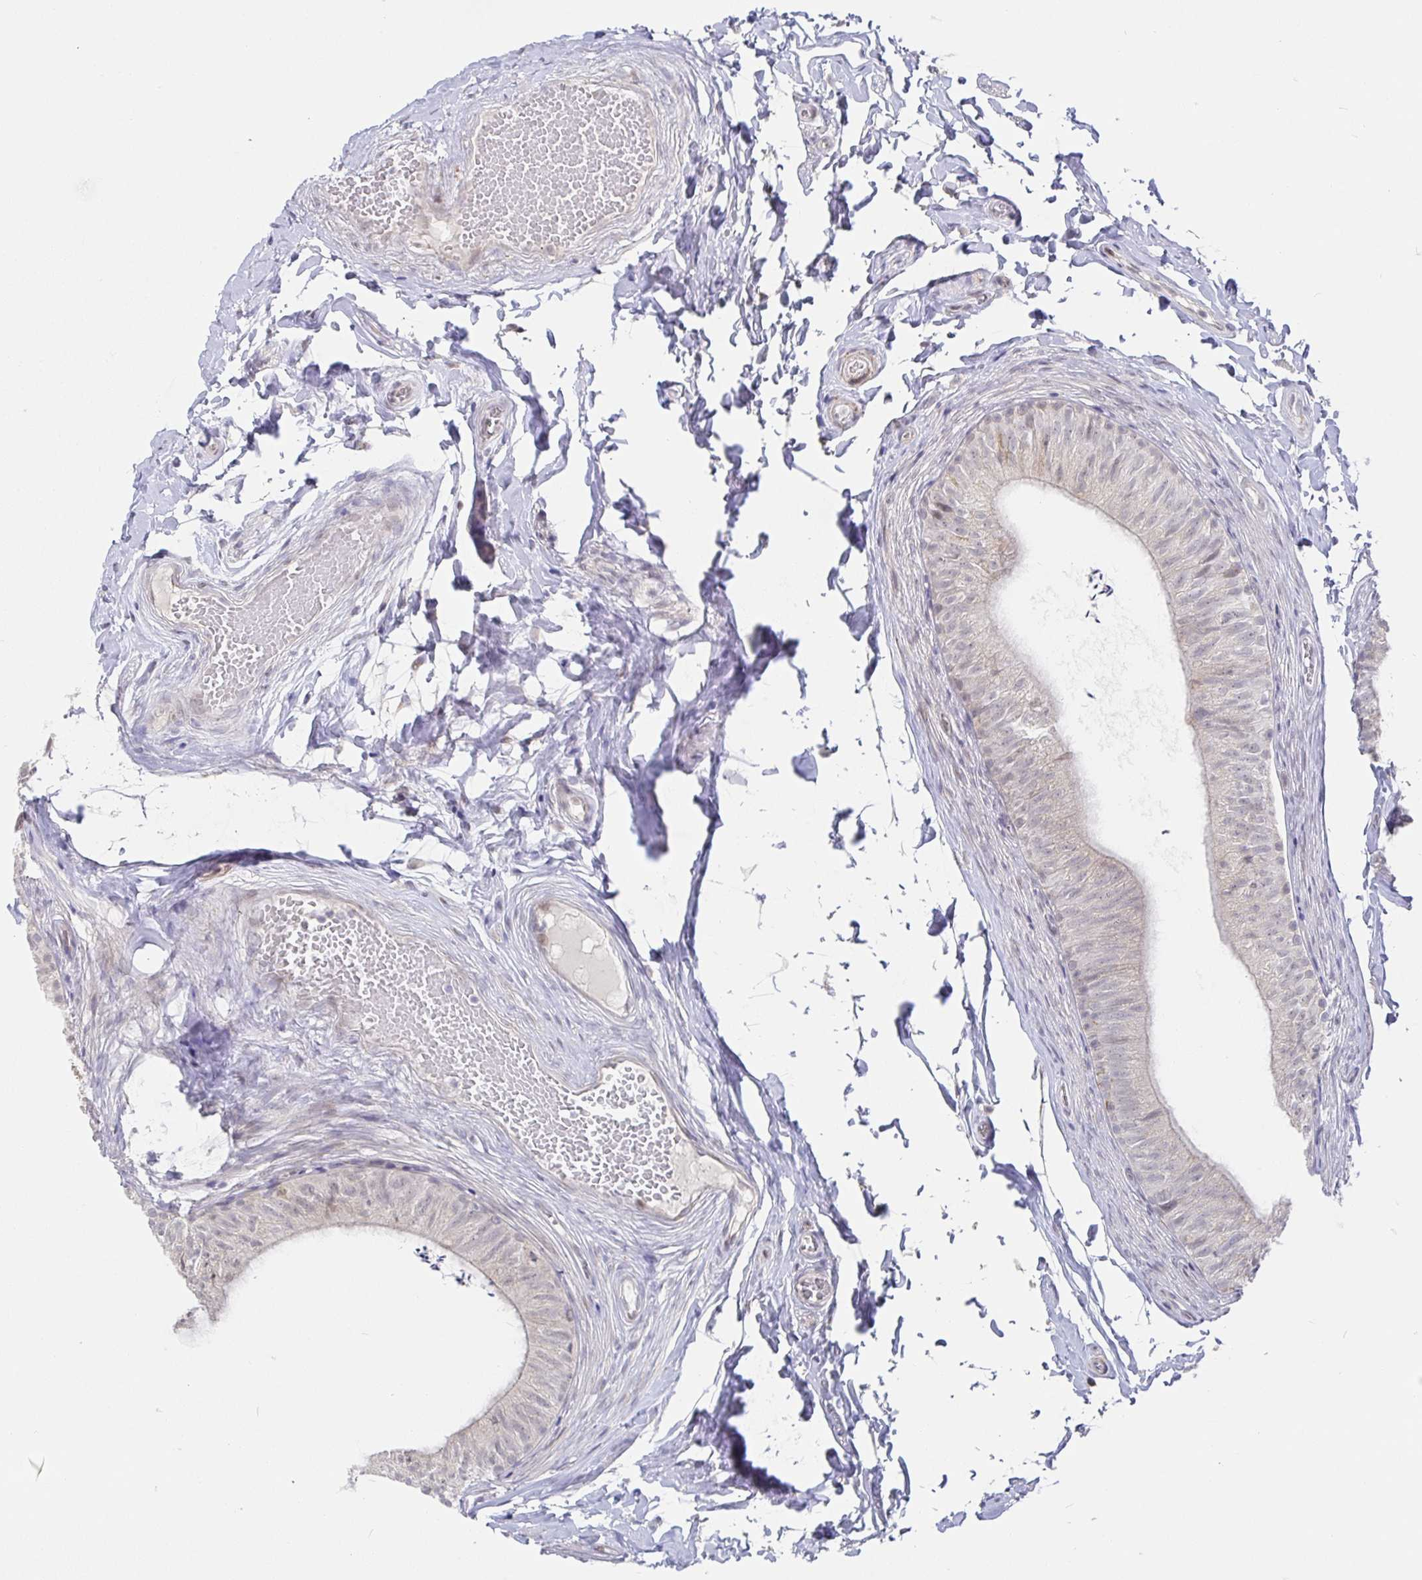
{"staining": {"intensity": "negative", "quantity": "none", "location": "none"}, "tissue": "epididymis", "cell_type": "Glandular cells", "image_type": "normal", "snomed": [{"axis": "morphology", "description": "Normal tissue, NOS"}, {"axis": "topography", "description": "Epididymis, spermatic cord, NOS"}, {"axis": "topography", "description": "Epididymis"}, {"axis": "topography", "description": "Peripheral nerve tissue"}], "caption": "Glandular cells show no significant protein positivity in benign epididymis.", "gene": "CIT", "patient": {"sex": "male", "age": 29}}